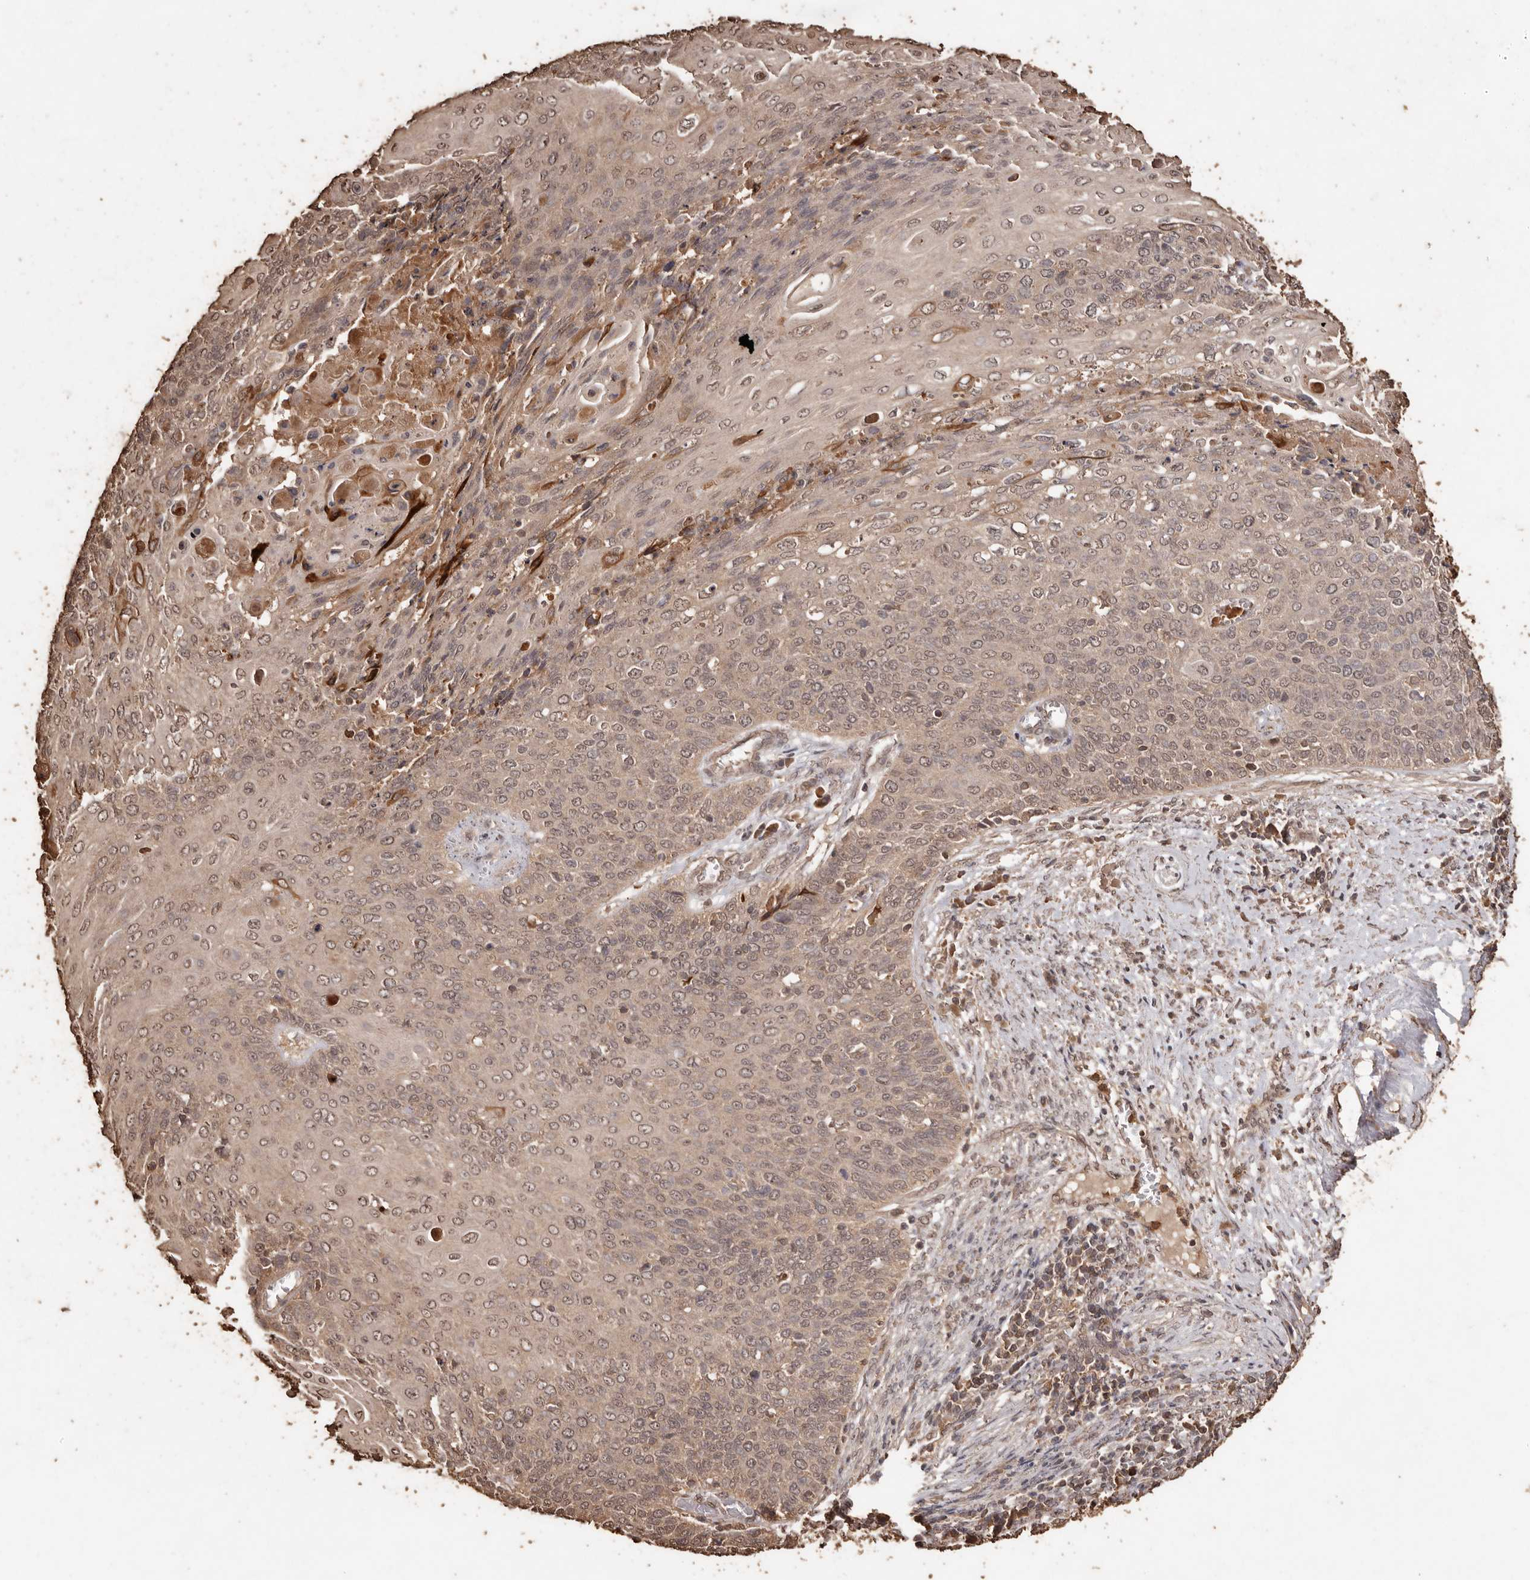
{"staining": {"intensity": "weak", "quantity": ">75%", "location": "cytoplasmic/membranous,nuclear"}, "tissue": "cervical cancer", "cell_type": "Tumor cells", "image_type": "cancer", "snomed": [{"axis": "morphology", "description": "Squamous cell carcinoma, NOS"}, {"axis": "topography", "description": "Cervix"}], "caption": "This photomicrograph shows immunohistochemistry (IHC) staining of cervical cancer (squamous cell carcinoma), with low weak cytoplasmic/membranous and nuclear staining in approximately >75% of tumor cells.", "gene": "PKDCC", "patient": {"sex": "female", "age": 39}}